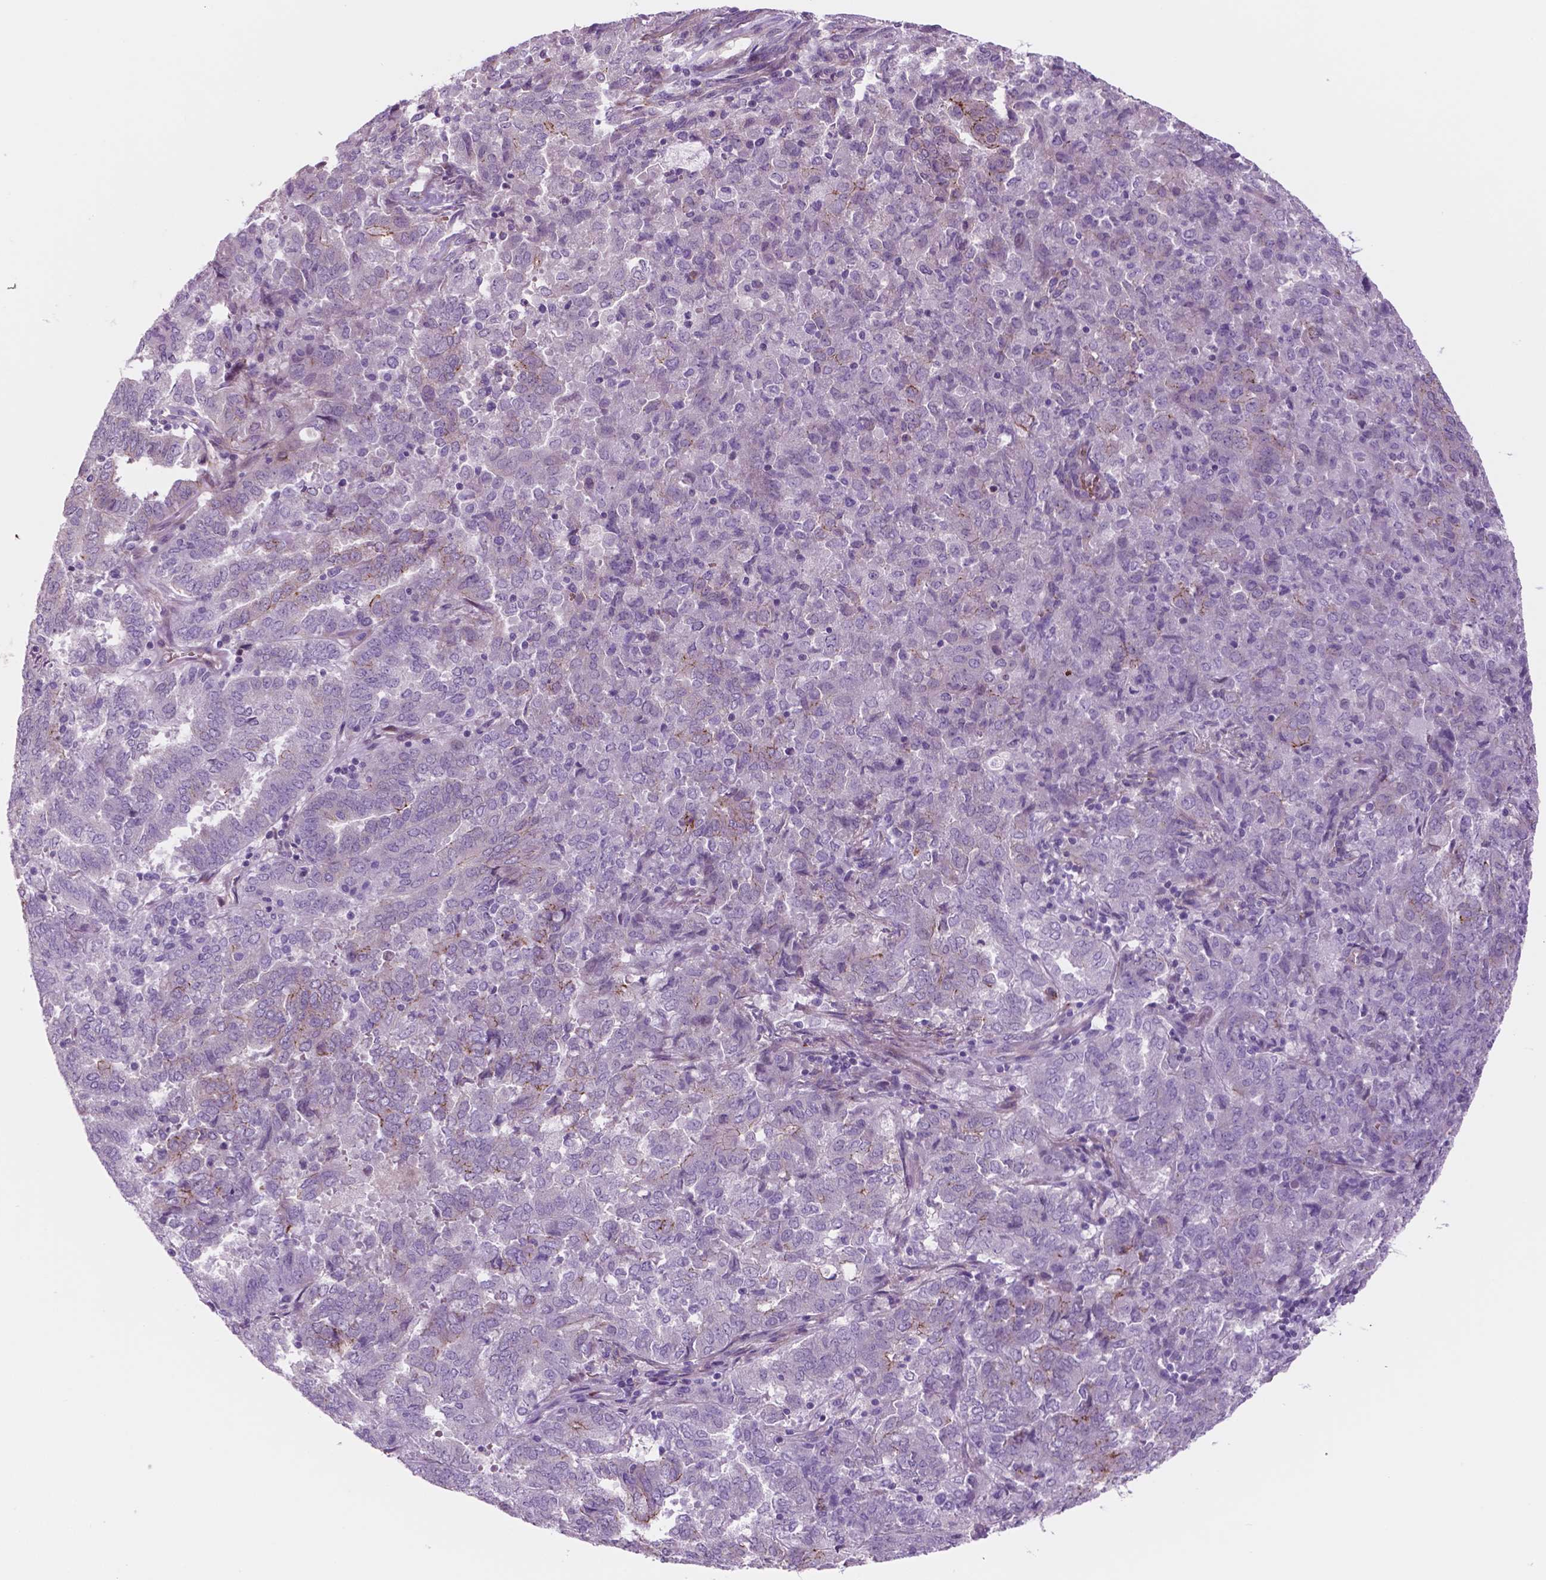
{"staining": {"intensity": "weak", "quantity": "<25%", "location": "cytoplasmic/membranous"}, "tissue": "endometrial cancer", "cell_type": "Tumor cells", "image_type": "cancer", "snomed": [{"axis": "morphology", "description": "Adenocarcinoma, NOS"}, {"axis": "topography", "description": "Endometrium"}], "caption": "Immunohistochemistry (IHC) micrograph of neoplastic tissue: human adenocarcinoma (endometrial) stained with DAB exhibits no significant protein positivity in tumor cells.", "gene": "RND3", "patient": {"sex": "female", "age": 72}}